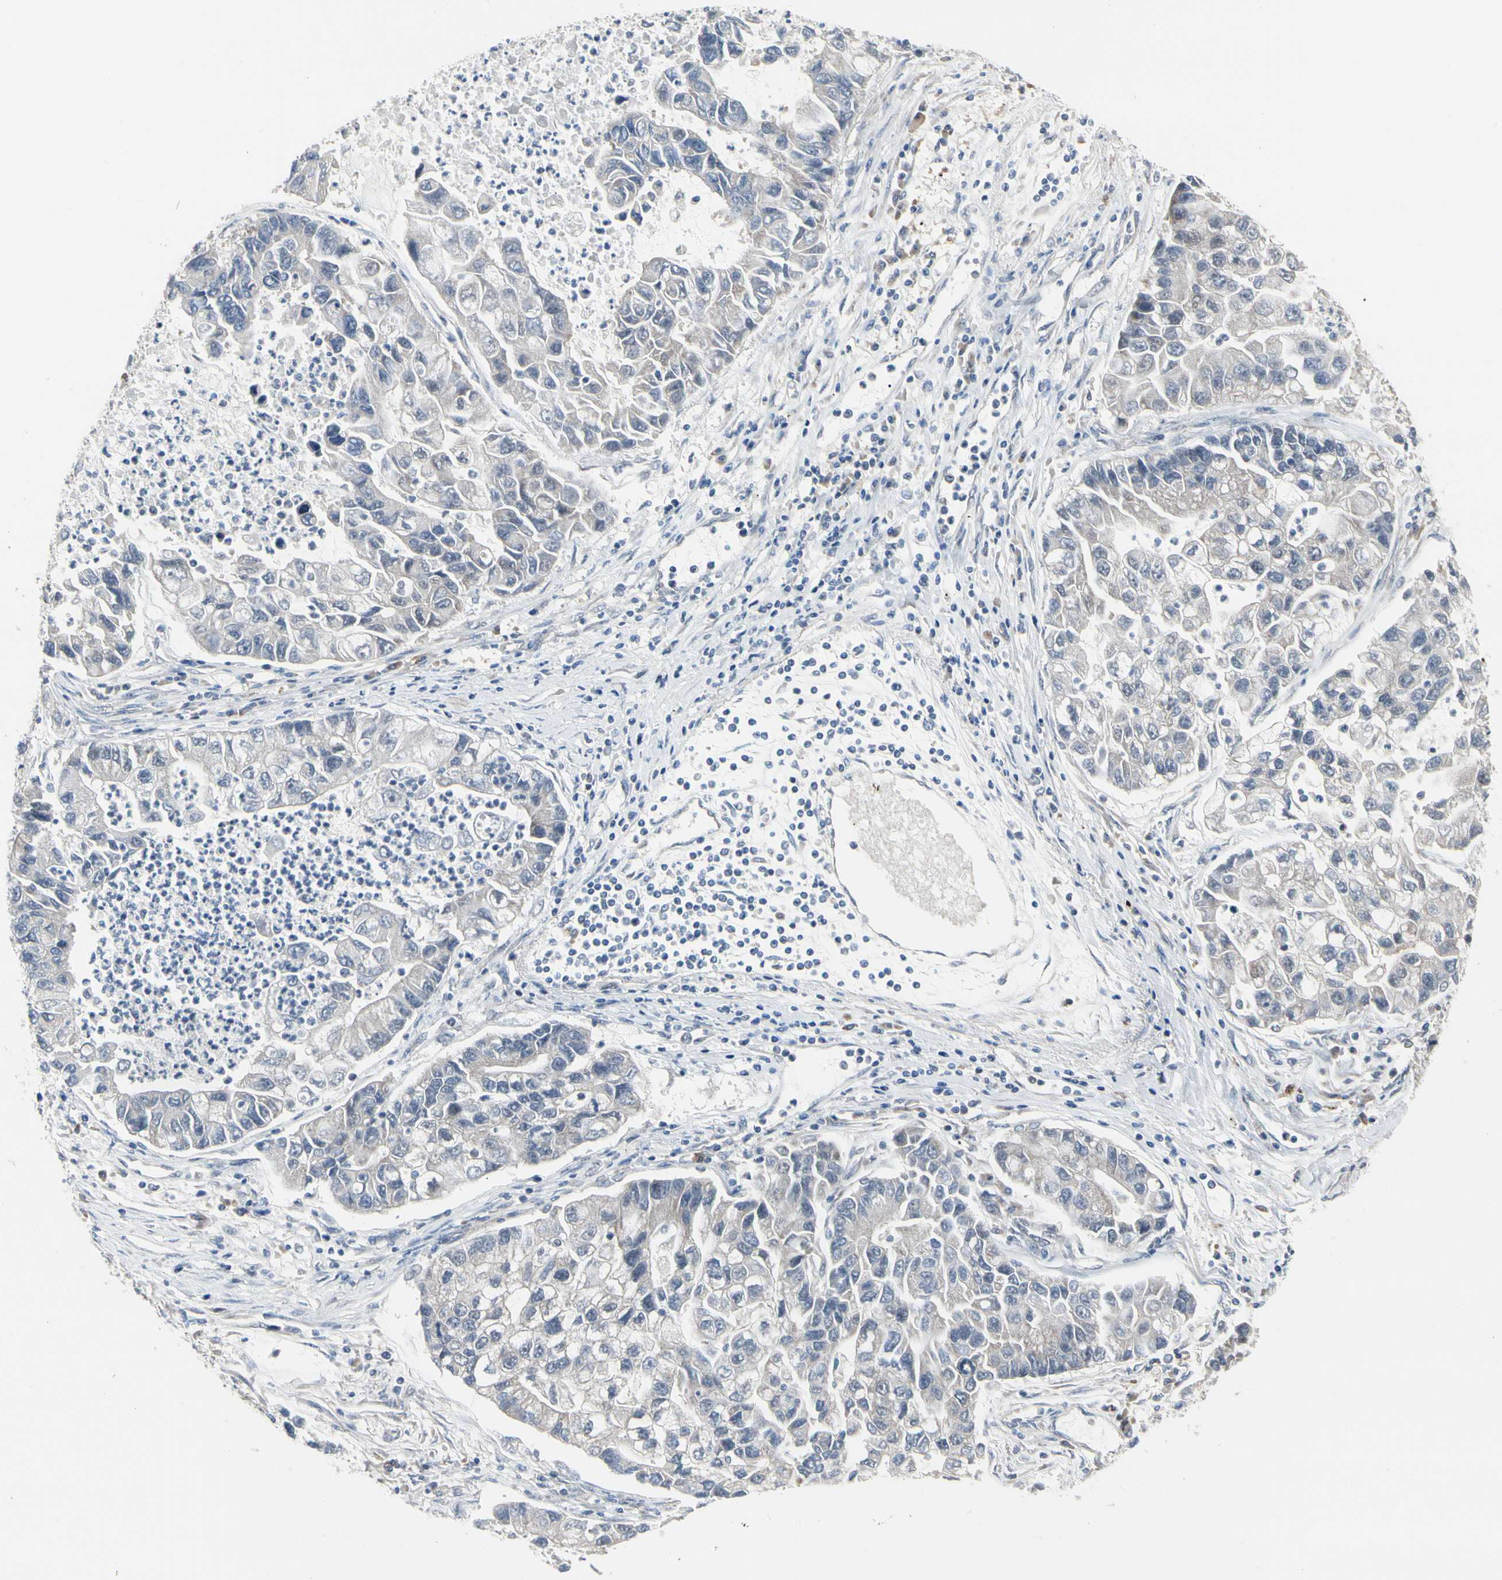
{"staining": {"intensity": "negative", "quantity": "none", "location": "none"}, "tissue": "lung cancer", "cell_type": "Tumor cells", "image_type": "cancer", "snomed": [{"axis": "morphology", "description": "Adenocarcinoma, NOS"}, {"axis": "topography", "description": "Lung"}], "caption": "High magnification brightfield microscopy of adenocarcinoma (lung) stained with DAB (brown) and counterstained with hematoxylin (blue): tumor cells show no significant staining.", "gene": "CDK5", "patient": {"sex": "female", "age": 51}}